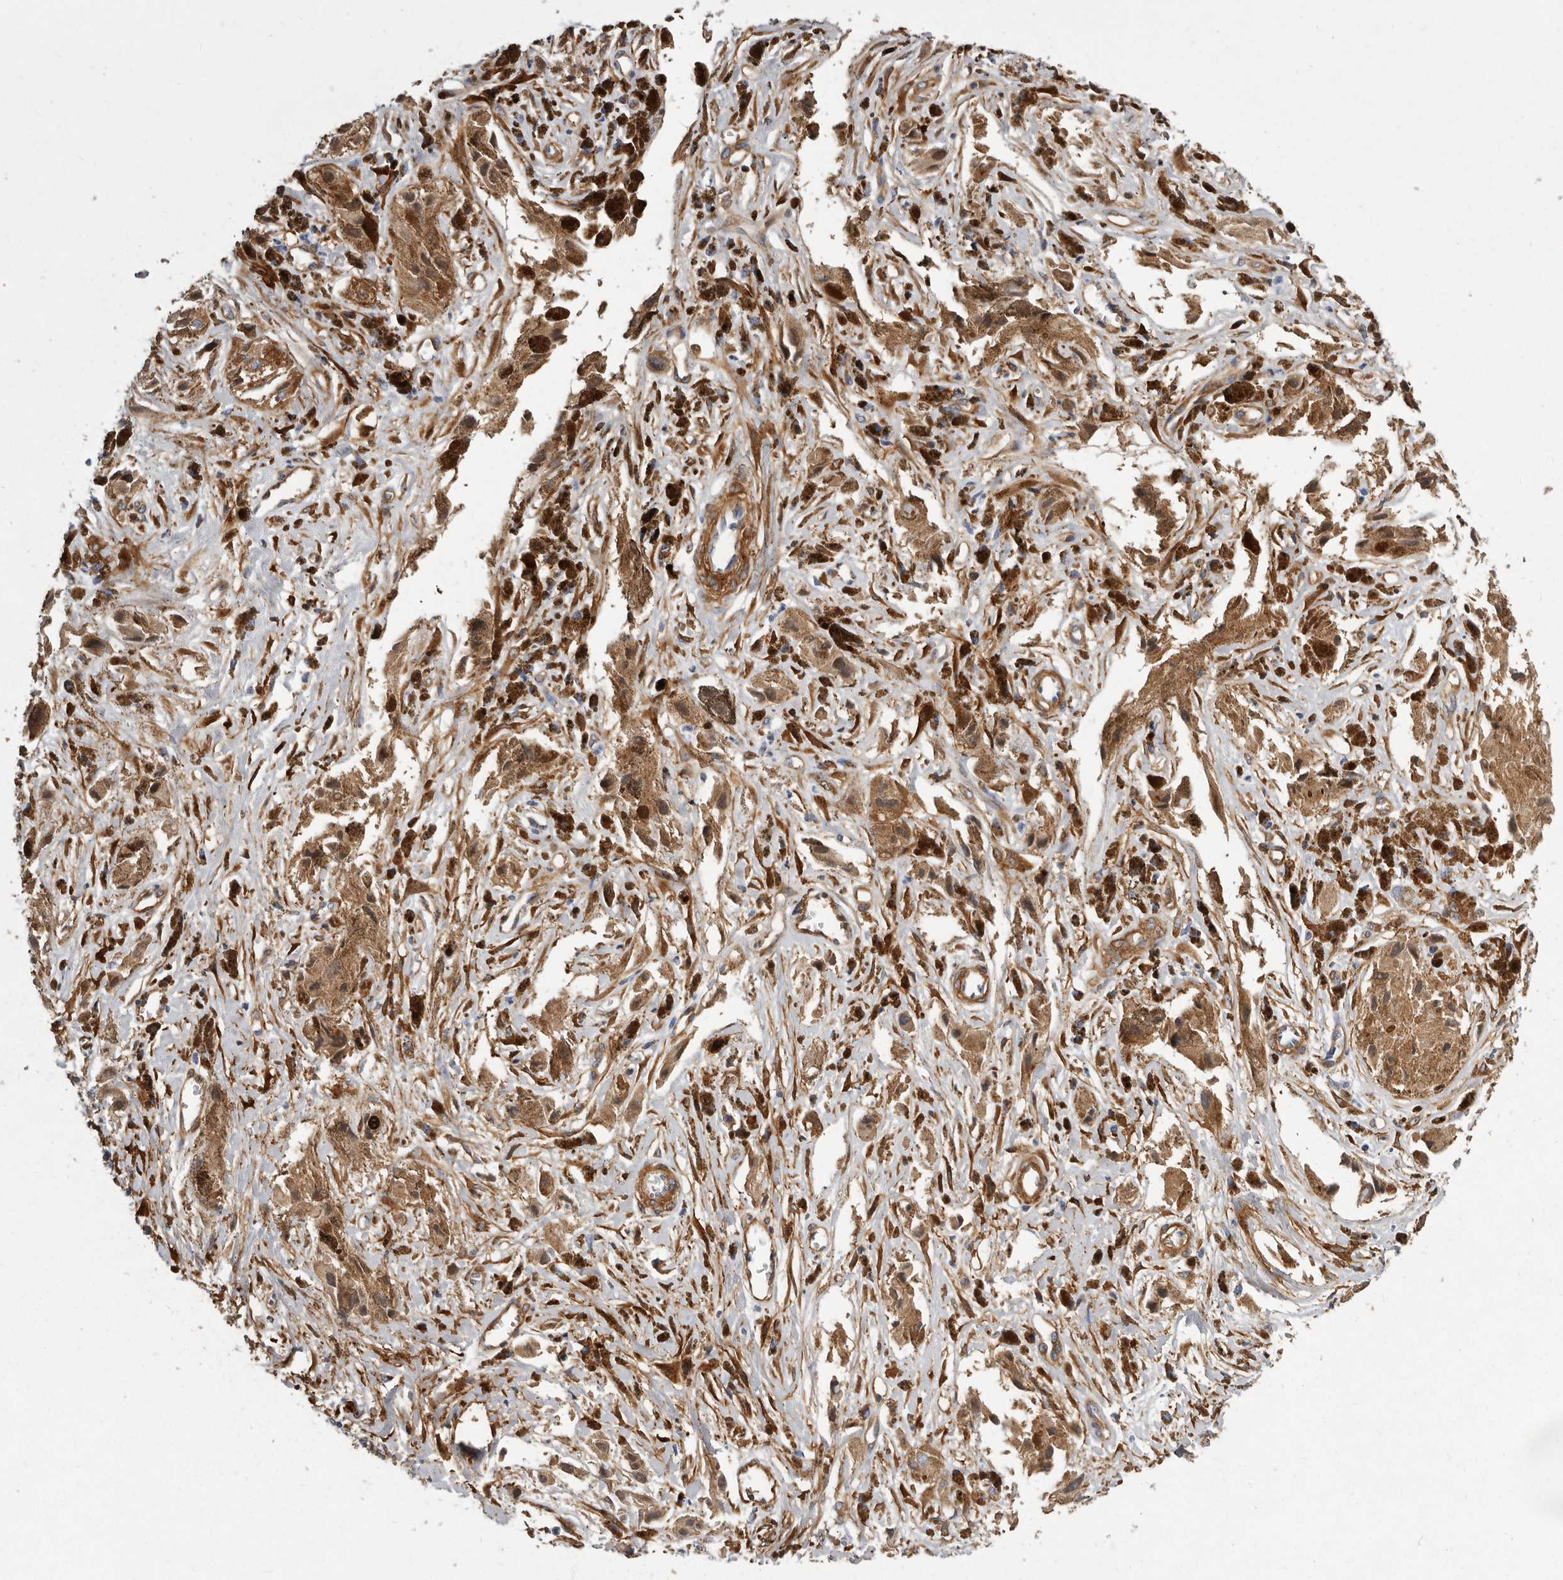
{"staining": {"intensity": "moderate", "quantity": ">75%", "location": "cytoplasmic/membranous"}, "tissue": "melanoma", "cell_type": "Tumor cells", "image_type": "cancer", "snomed": [{"axis": "morphology", "description": "Malignant melanoma, NOS"}, {"axis": "topography", "description": "Skin"}], "caption": "DAB immunohistochemical staining of malignant melanoma displays moderate cytoplasmic/membranous protein positivity in approximately >75% of tumor cells.", "gene": "ENAH", "patient": {"sex": "male", "age": 88}}